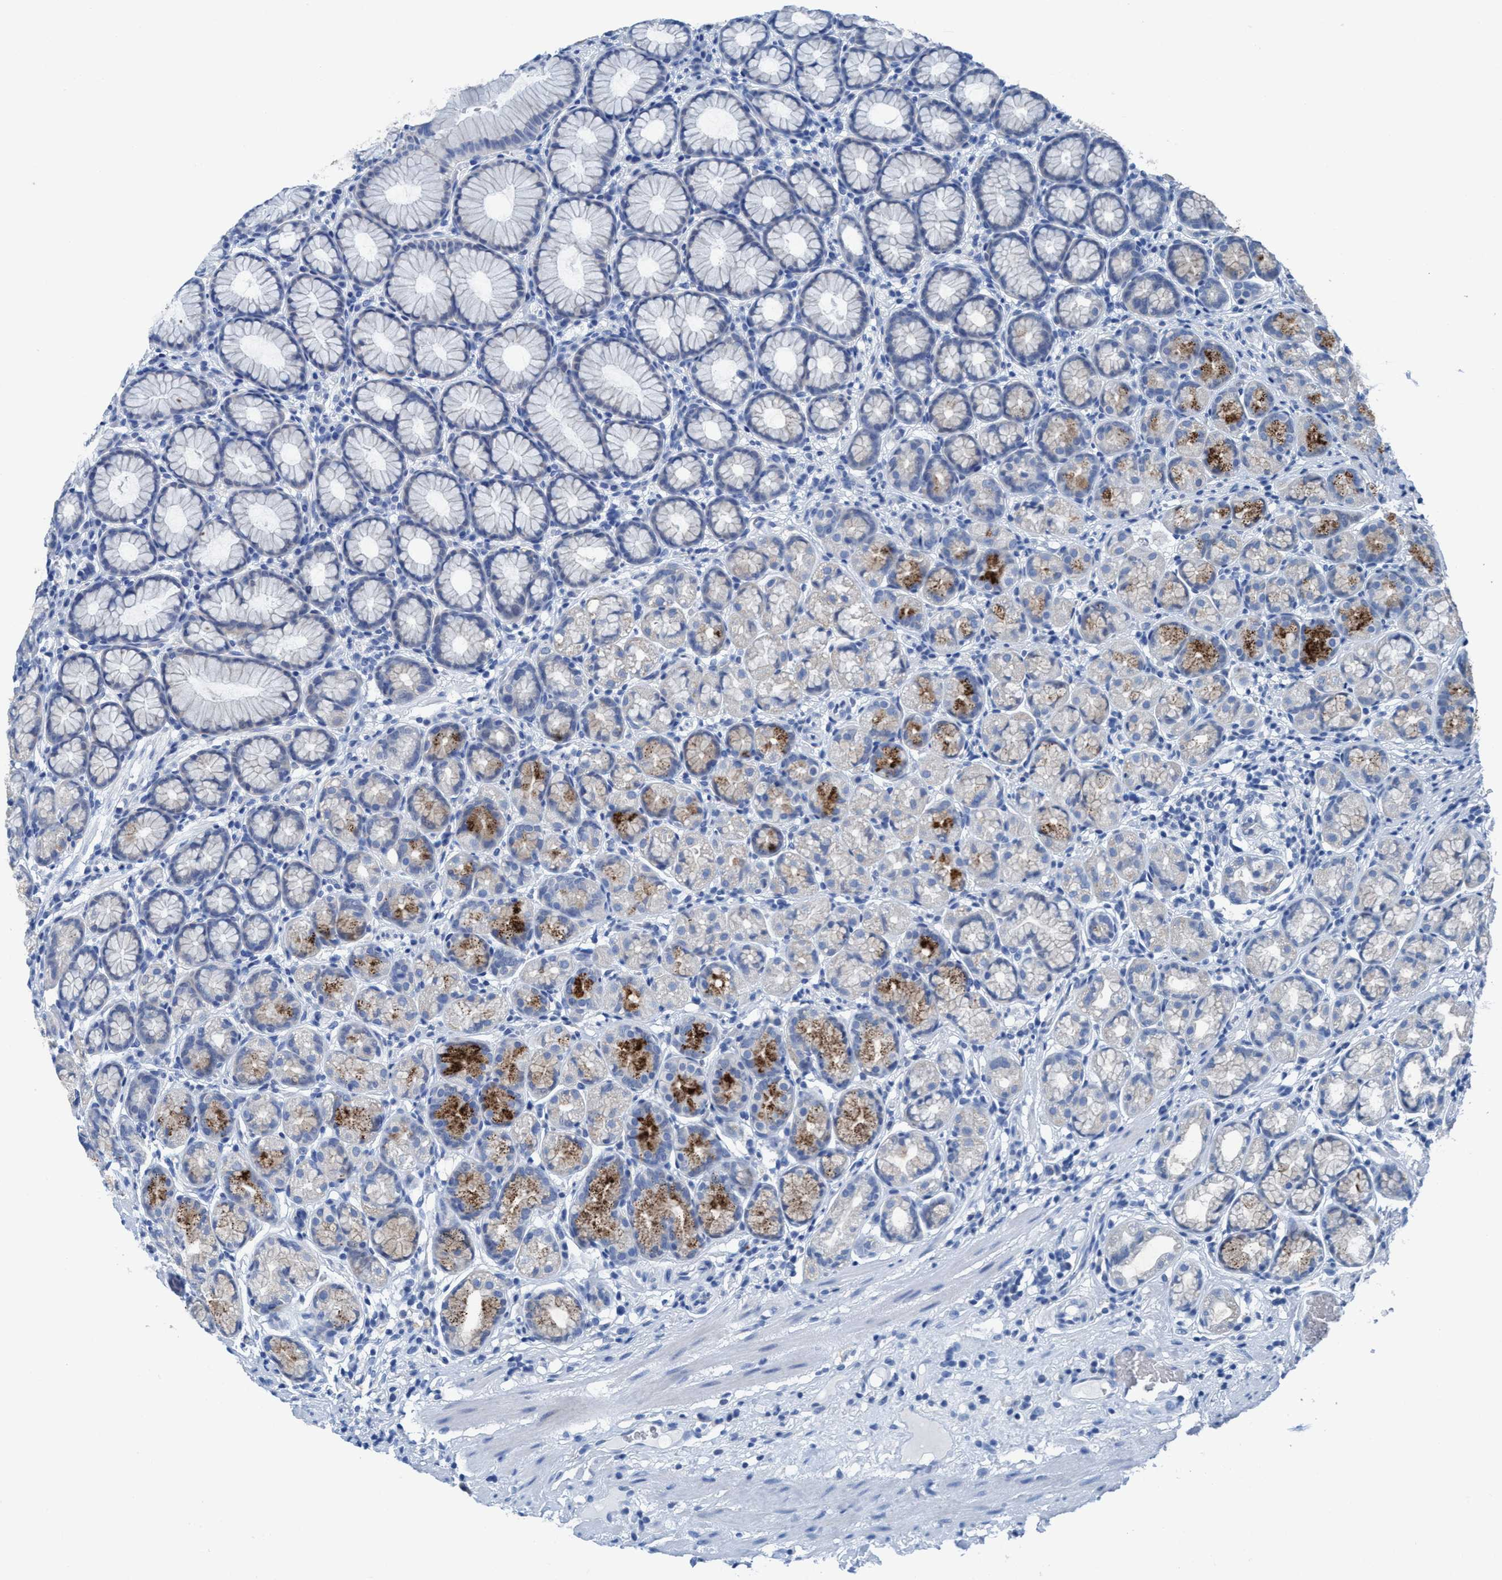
{"staining": {"intensity": "moderate", "quantity": "<25%", "location": "cytoplasmic/membranous"}, "tissue": "stomach", "cell_type": "Glandular cells", "image_type": "normal", "snomed": [{"axis": "morphology", "description": "Normal tissue, NOS"}, {"axis": "topography", "description": "Stomach"}], "caption": "Protein expression analysis of unremarkable stomach demonstrates moderate cytoplasmic/membranous staining in about <25% of glandular cells.", "gene": "DNAI1", "patient": {"sex": "male", "age": 42}}